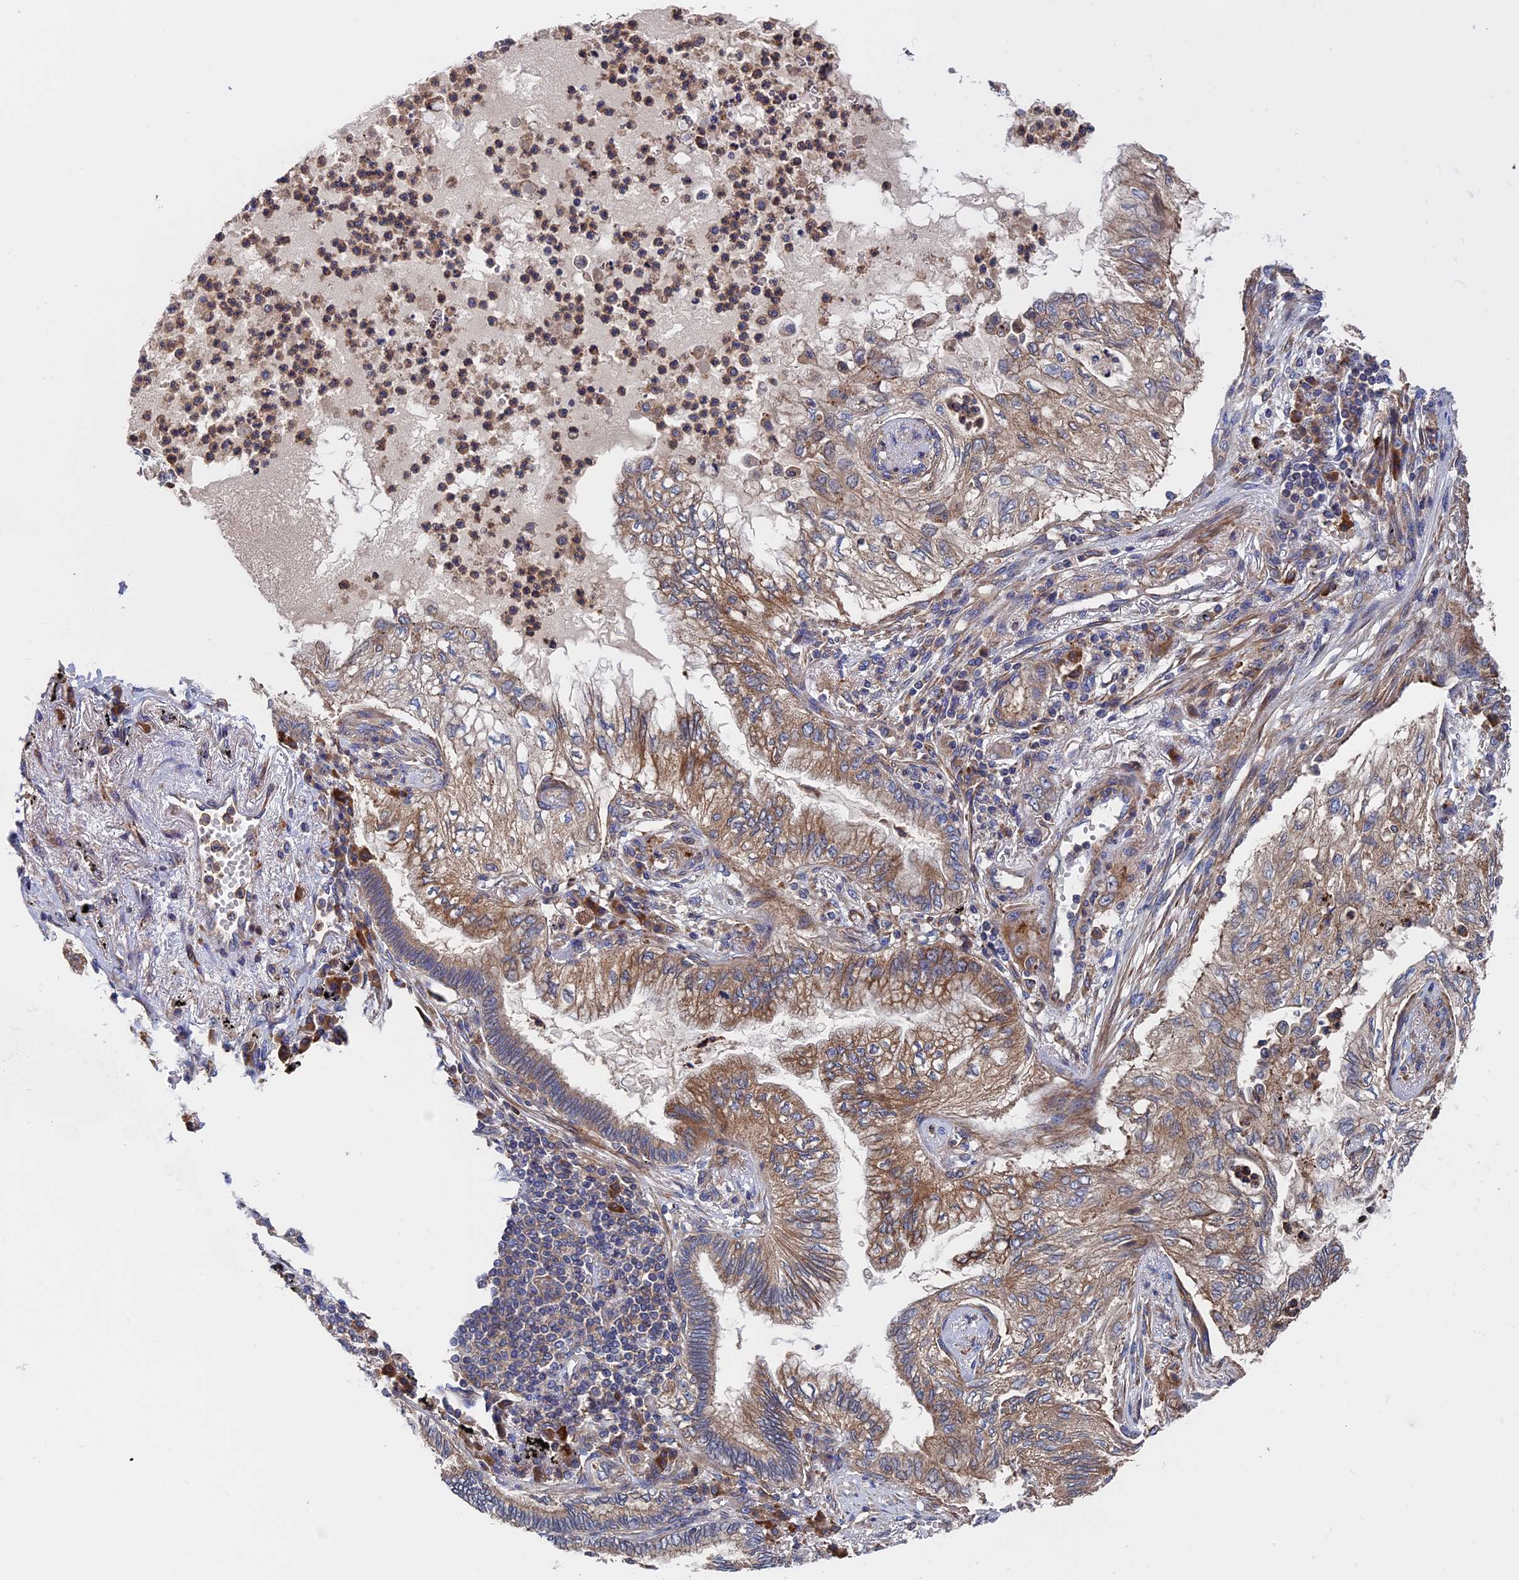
{"staining": {"intensity": "moderate", "quantity": ">75%", "location": "cytoplasmic/membranous"}, "tissue": "lung cancer", "cell_type": "Tumor cells", "image_type": "cancer", "snomed": [{"axis": "morphology", "description": "Adenocarcinoma, NOS"}, {"axis": "topography", "description": "Lung"}], "caption": "Protein expression analysis of human adenocarcinoma (lung) reveals moderate cytoplasmic/membranous expression in about >75% of tumor cells.", "gene": "DNAJC3", "patient": {"sex": "female", "age": 70}}